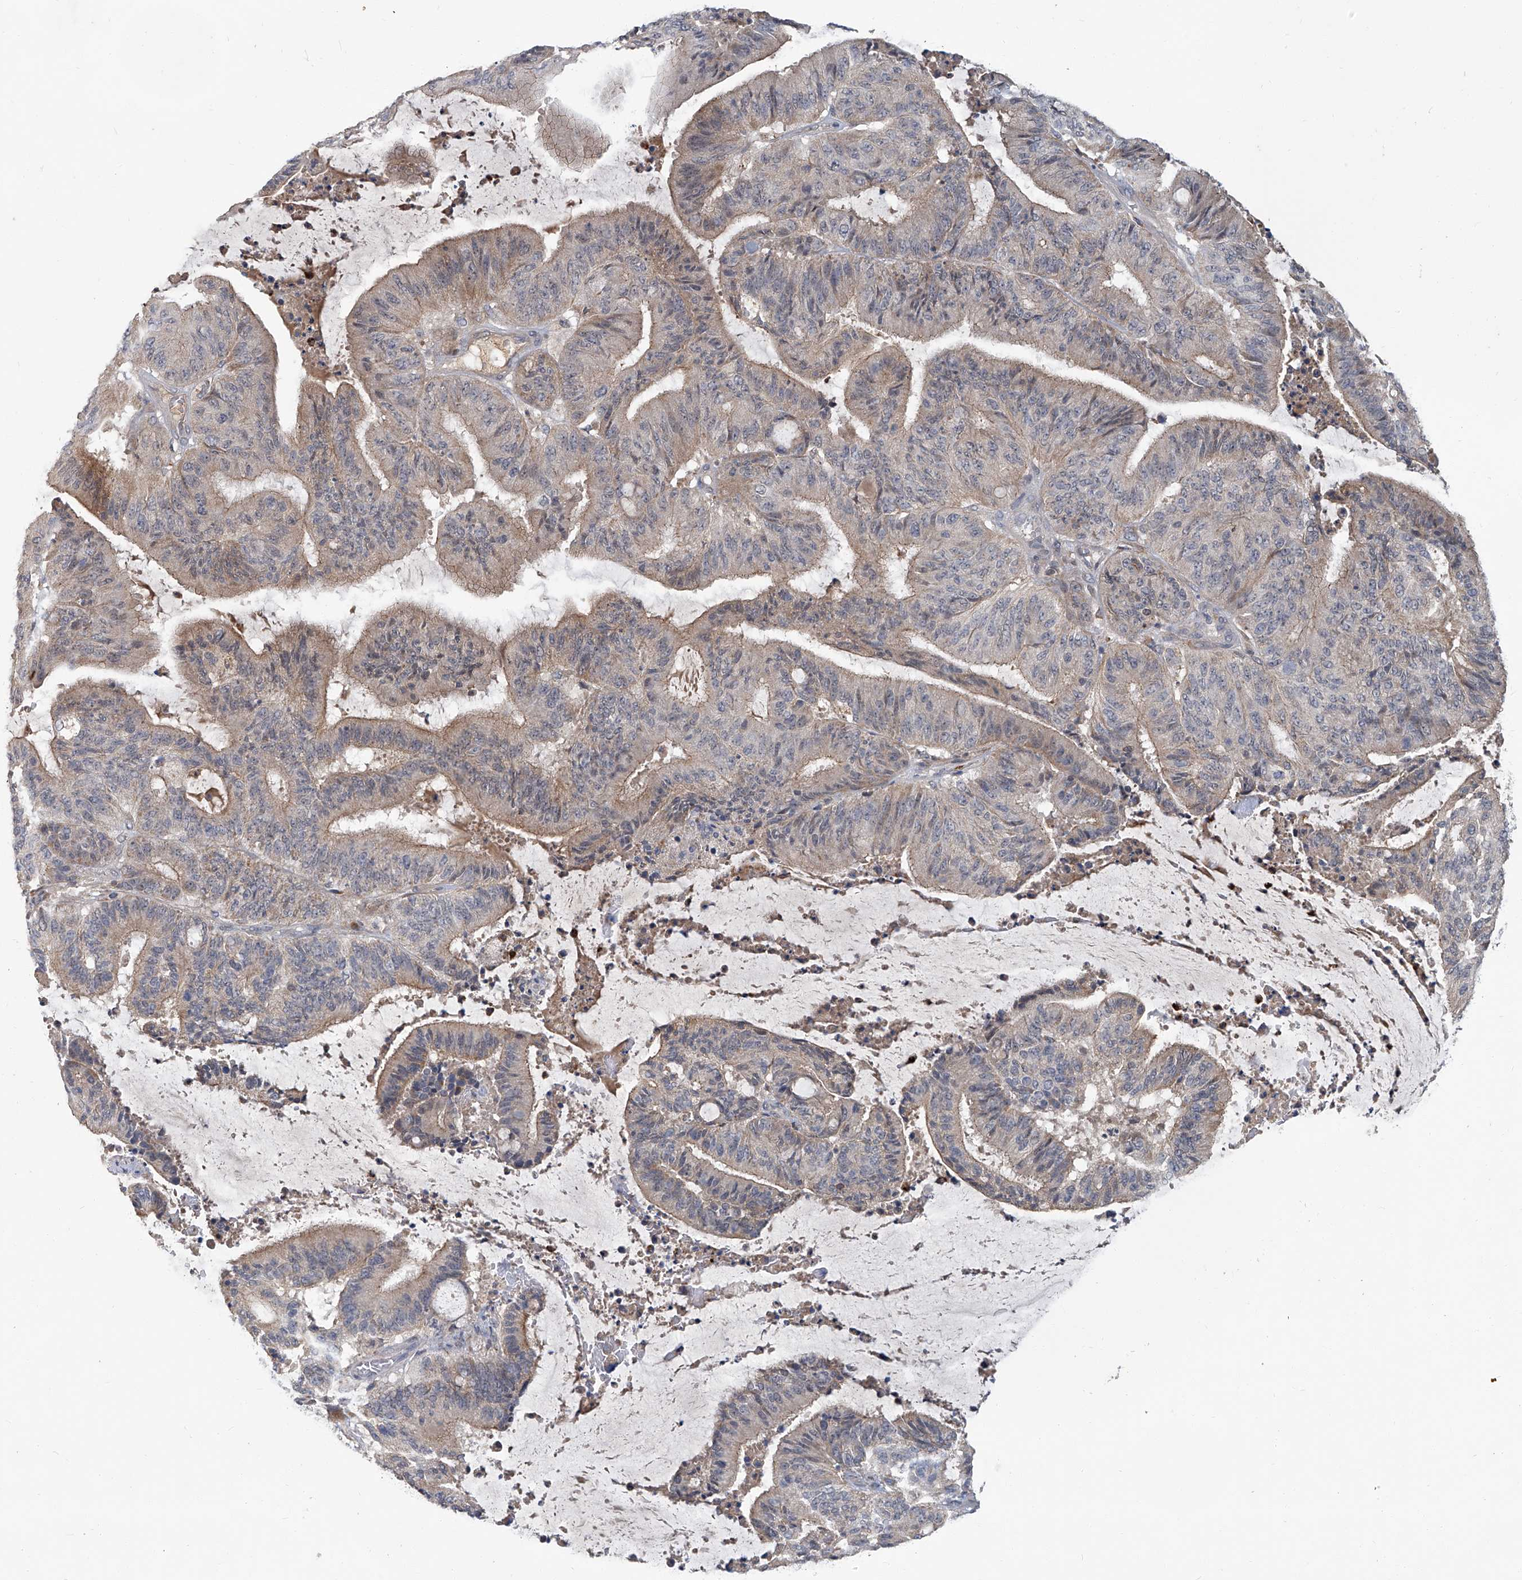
{"staining": {"intensity": "weak", "quantity": ">75%", "location": "cytoplasmic/membranous"}, "tissue": "liver cancer", "cell_type": "Tumor cells", "image_type": "cancer", "snomed": [{"axis": "morphology", "description": "Normal tissue, NOS"}, {"axis": "morphology", "description": "Cholangiocarcinoma"}, {"axis": "topography", "description": "Liver"}, {"axis": "topography", "description": "Peripheral nerve tissue"}], "caption": "Tumor cells display weak cytoplasmic/membranous positivity in approximately >75% of cells in liver cholangiocarcinoma.", "gene": "AKNAD1", "patient": {"sex": "female", "age": 73}}